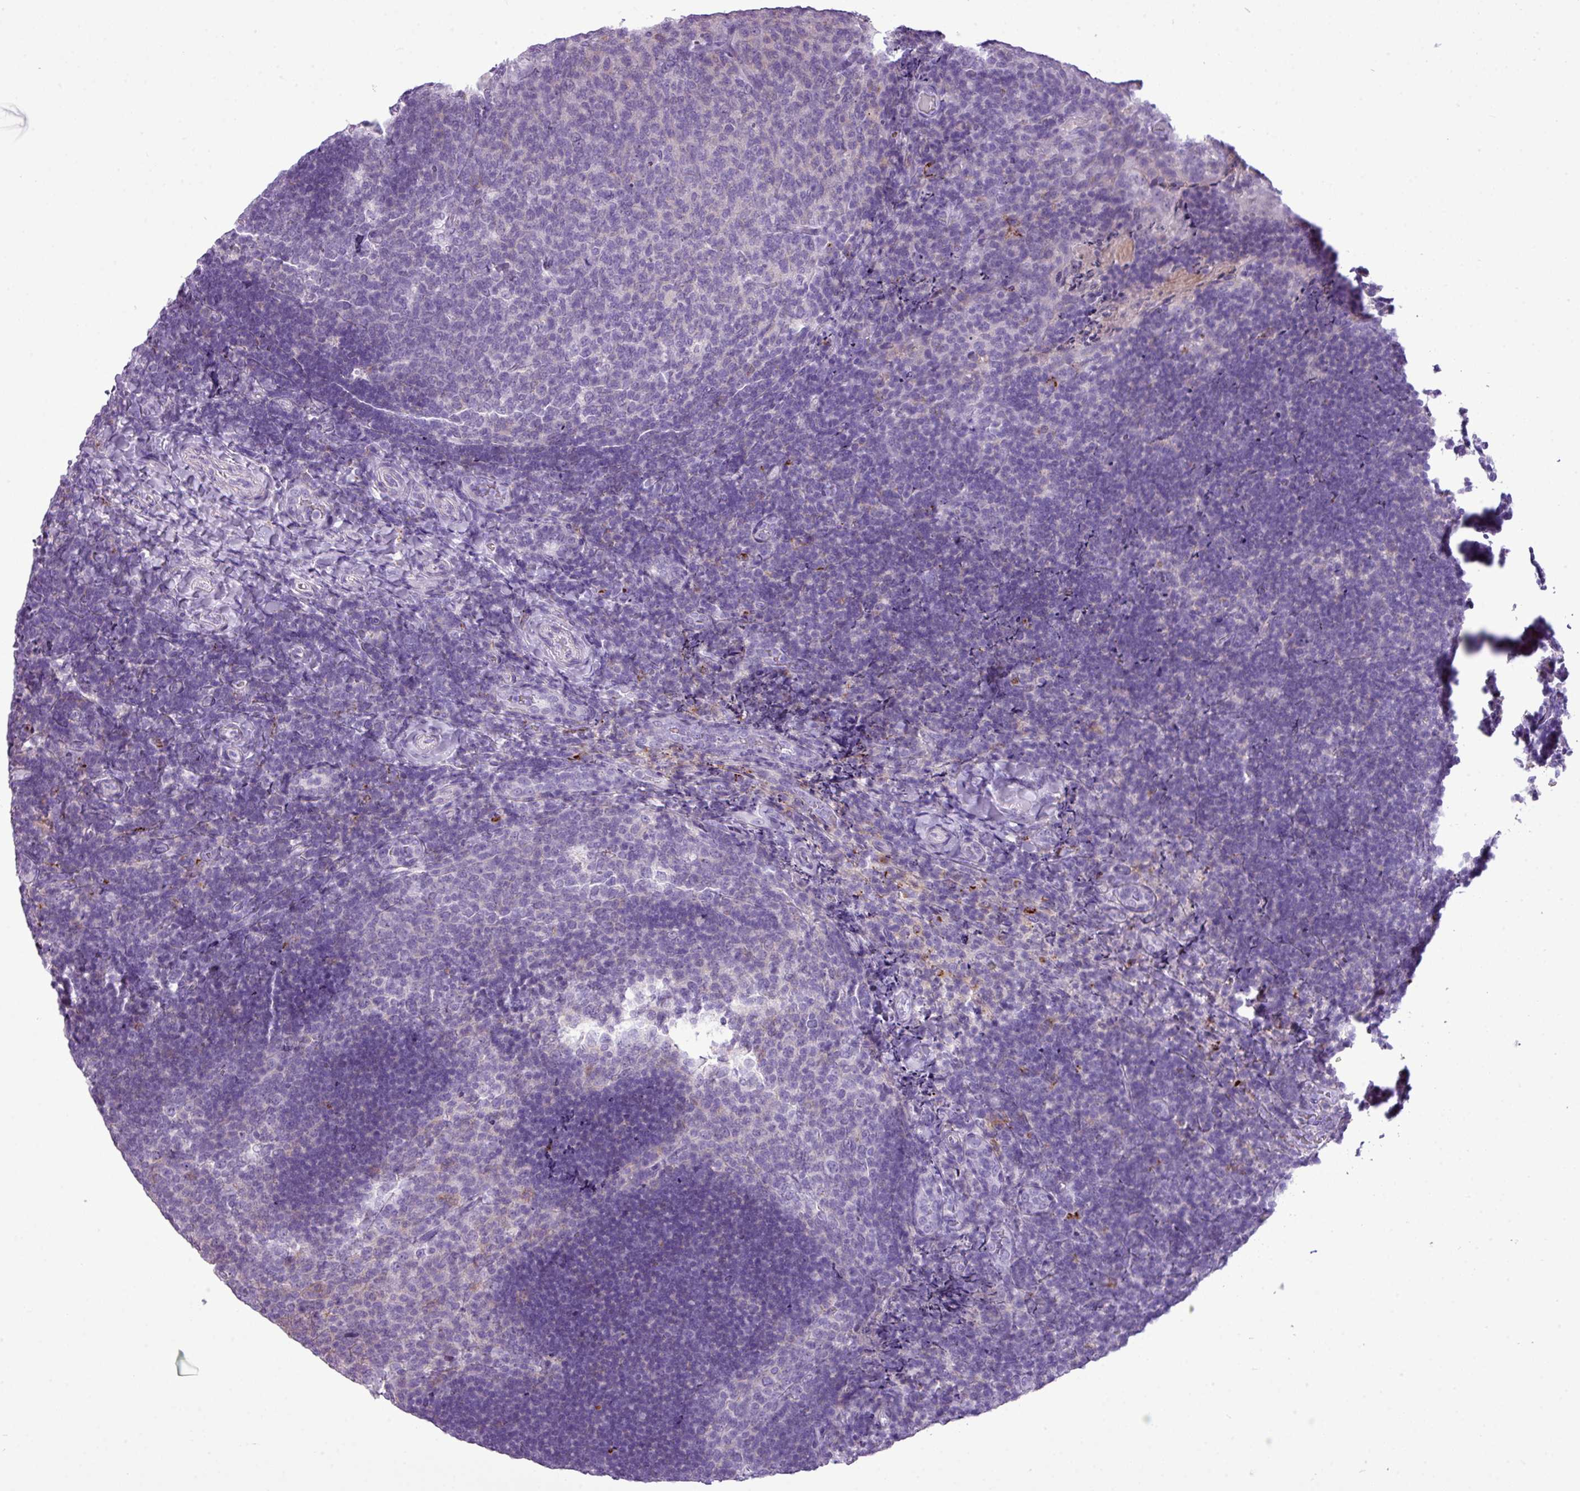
{"staining": {"intensity": "negative", "quantity": "none", "location": "none"}, "tissue": "tonsil", "cell_type": "Germinal center cells", "image_type": "normal", "snomed": [{"axis": "morphology", "description": "Normal tissue, NOS"}, {"axis": "topography", "description": "Tonsil"}], "caption": "Micrograph shows no significant protein staining in germinal center cells of benign tonsil.", "gene": "RBMXL2", "patient": {"sex": "female", "age": 10}}